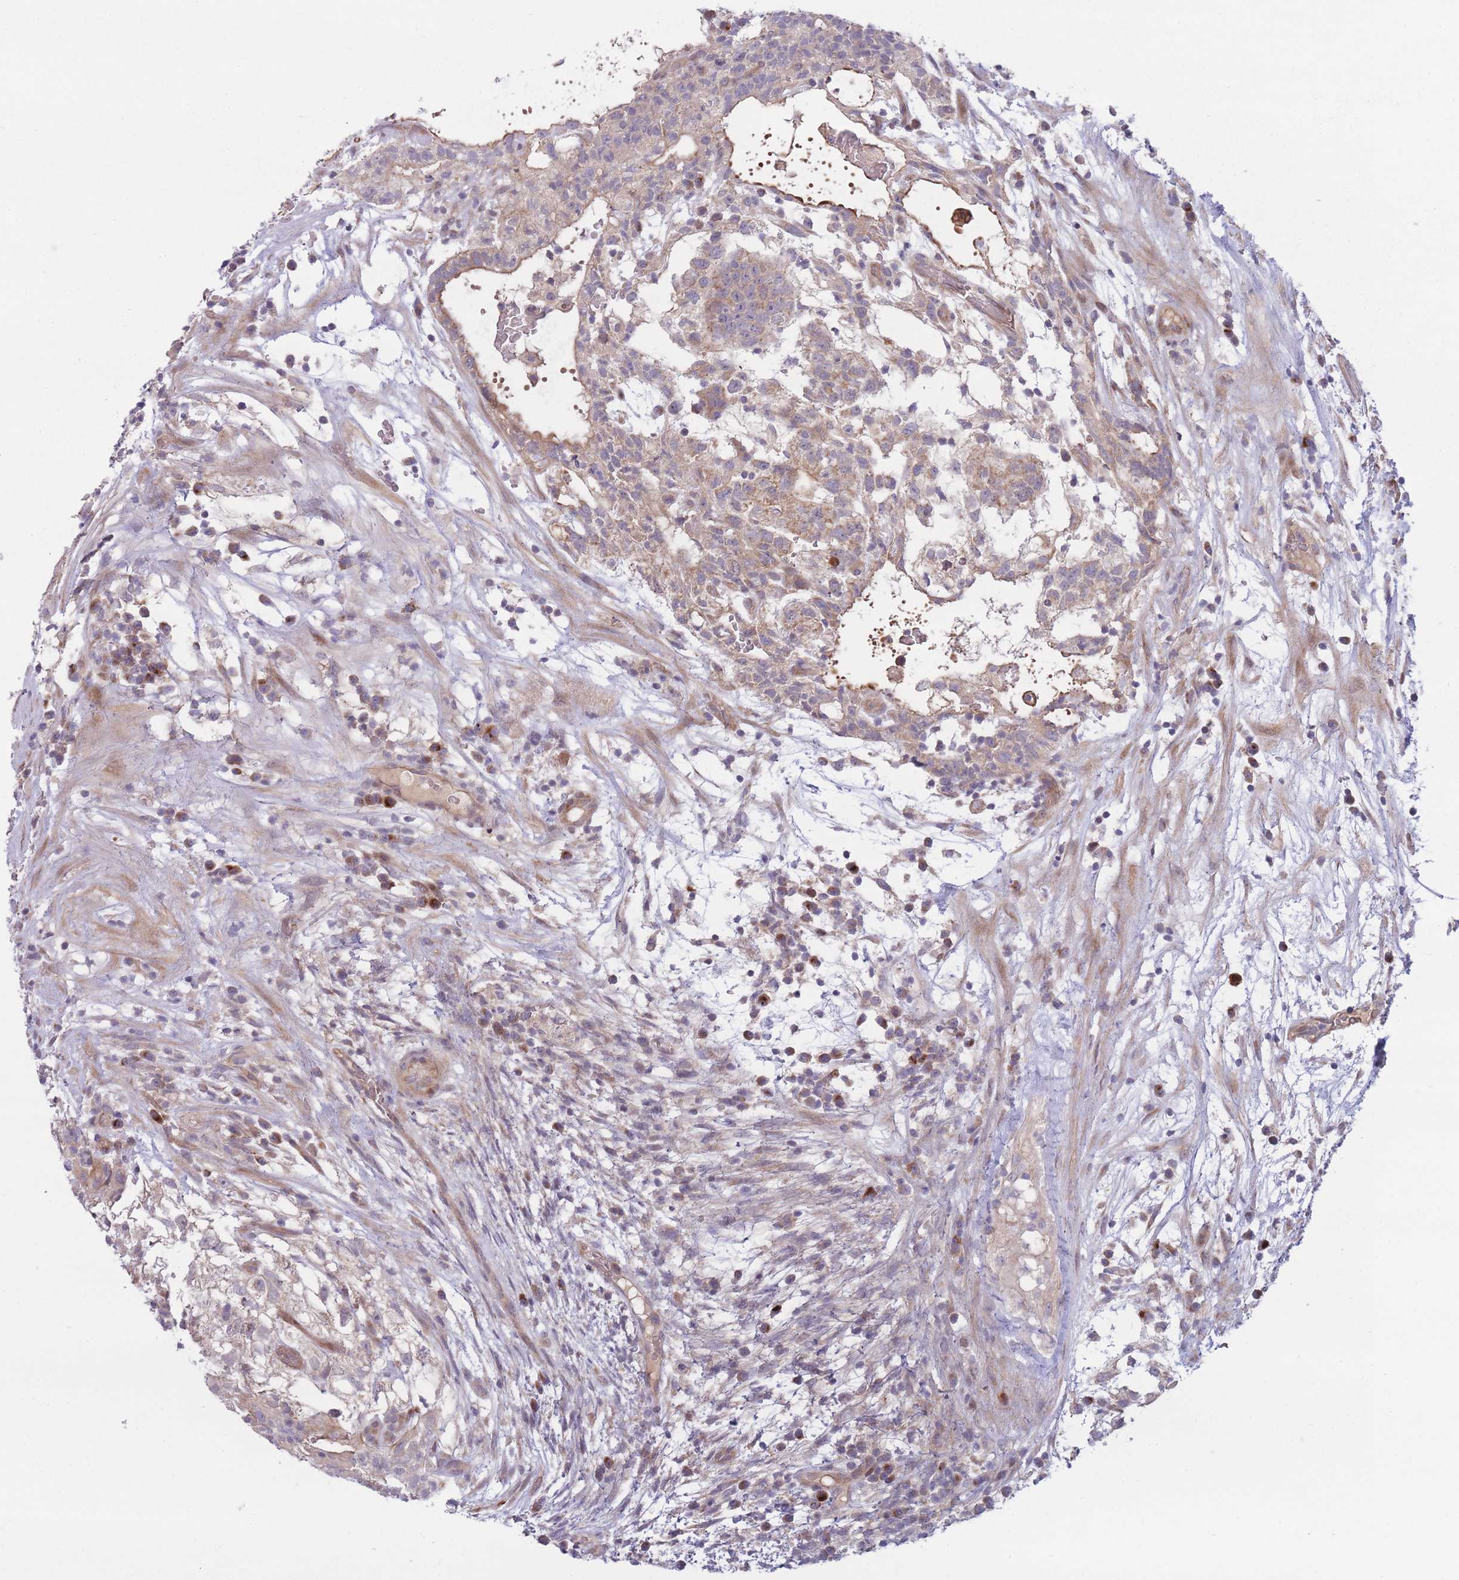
{"staining": {"intensity": "weak", "quantity": ">75%", "location": "cytoplasmic/membranous"}, "tissue": "testis cancer", "cell_type": "Tumor cells", "image_type": "cancer", "snomed": [{"axis": "morphology", "description": "Normal tissue, NOS"}, {"axis": "morphology", "description": "Carcinoma, Embryonal, NOS"}, {"axis": "topography", "description": "Testis"}], "caption": "Weak cytoplasmic/membranous protein positivity is seen in approximately >75% of tumor cells in testis embryonal carcinoma. (Brightfield microscopy of DAB IHC at high magnification).", "gene": "CDC25B", "patient": {"sex": "male", "age": 32}}